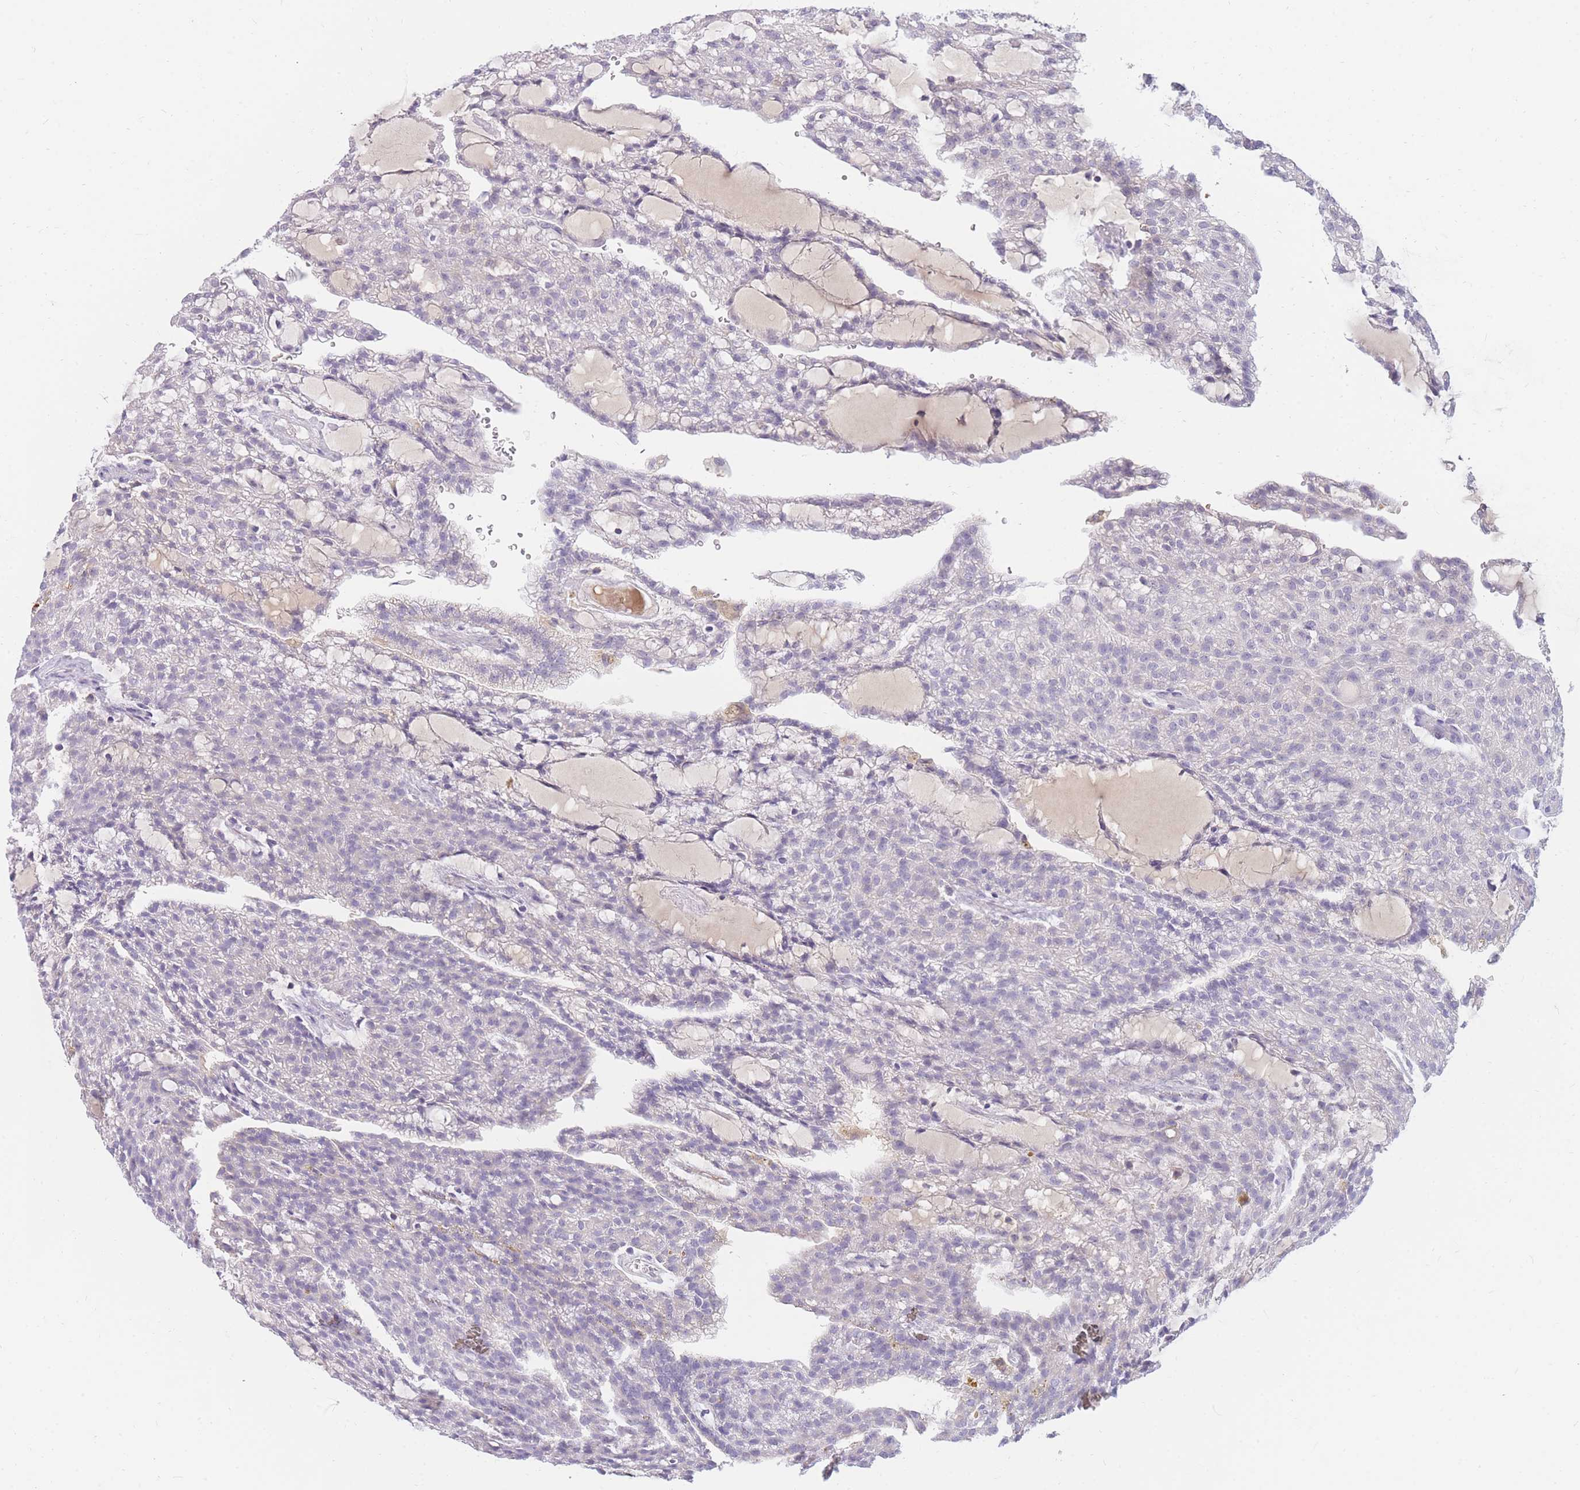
{"staining": {"intensity": "negative", "quantity": "none", "location": "none"}, "tissue": "renal cancer", "cell_type": "Tumor cells", "image_type": "cancer", "snomed": [{"axis": "morphology", "description": "Adenocarcinoma, NOS"}, {"axis": "topography", "description": "Kidney"}], "caption": "The histopathology image demonstrates no significant positivity in tumor cells of renal cancer (adenocarcinoma). (DAB (3,3'-diaminobenzidine) IHC, high magnification).", "gene": "TPSD1", "patient": {"sex": "male", "age": 63}}